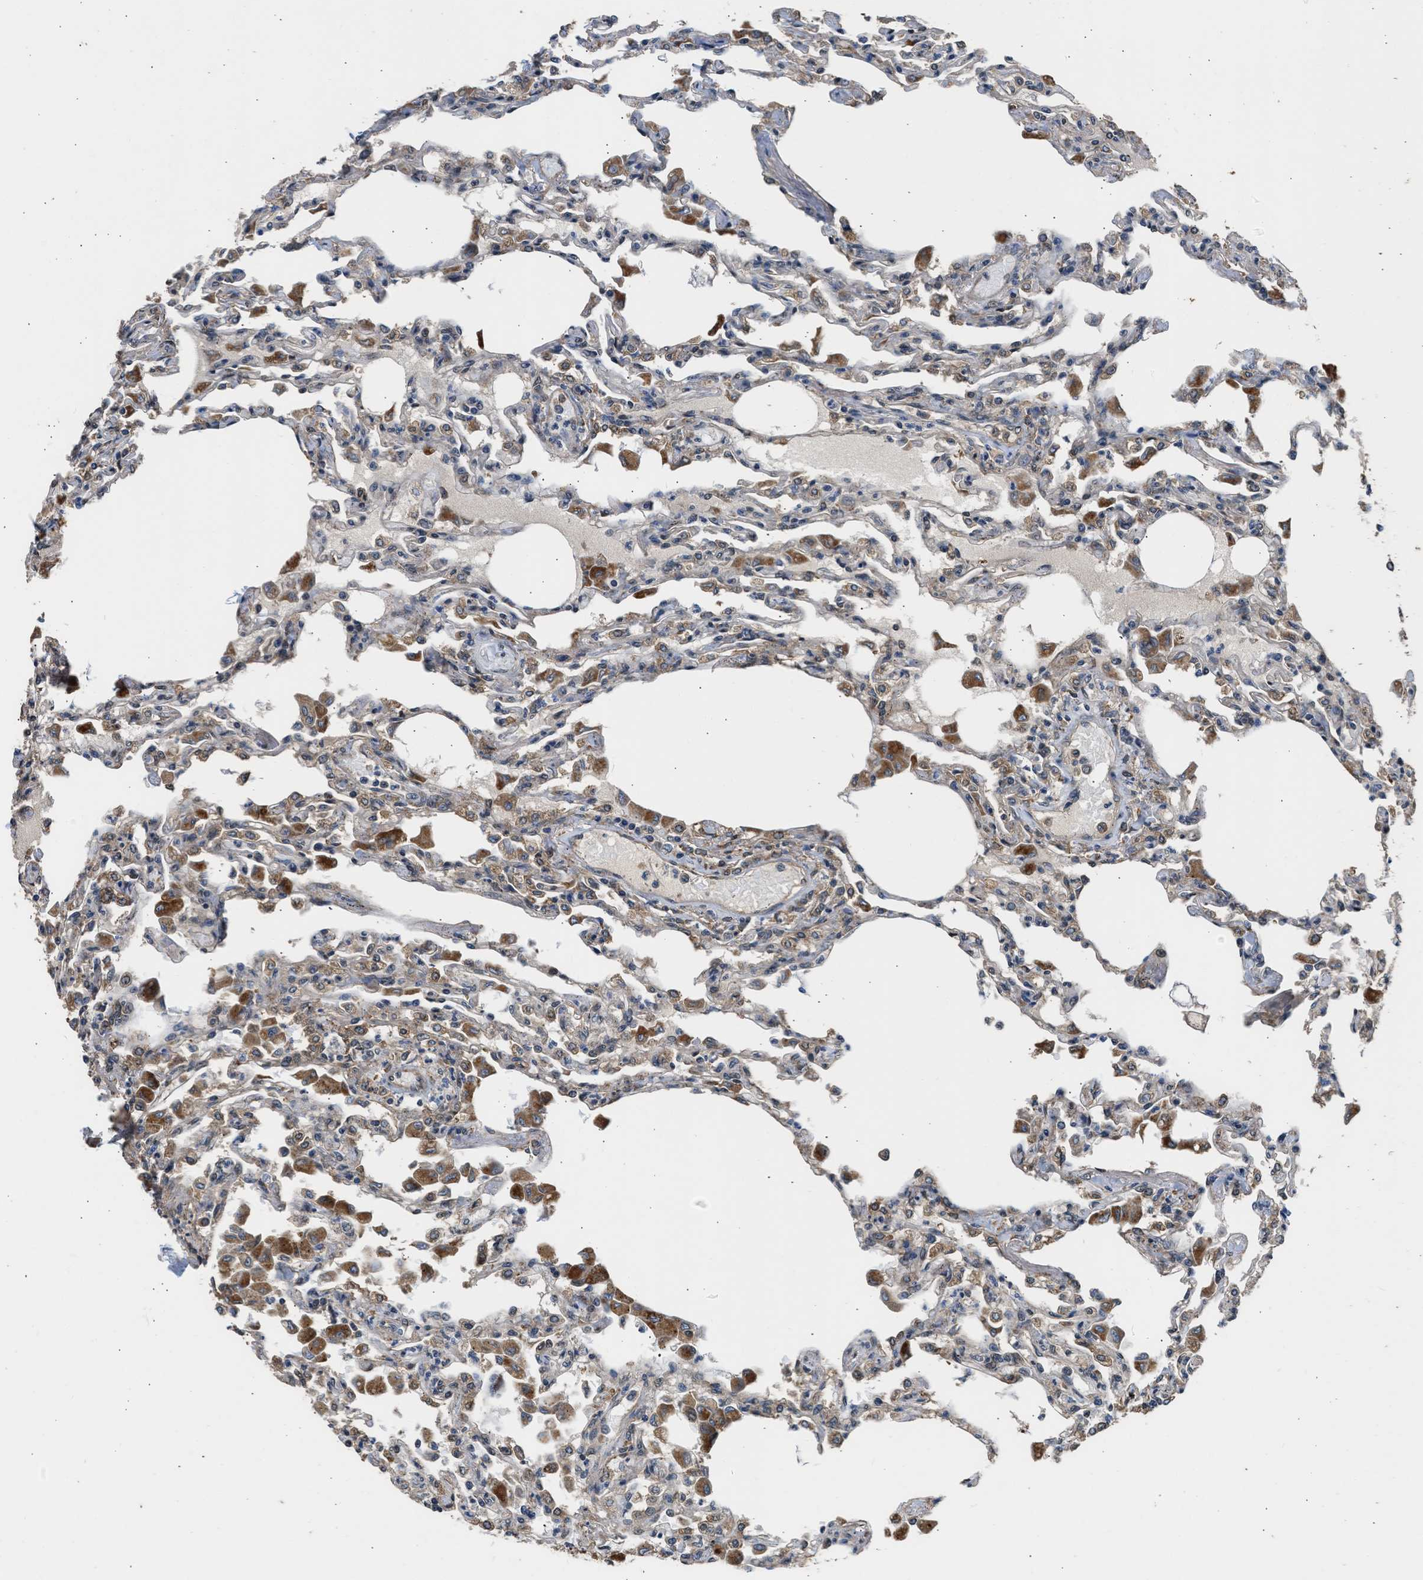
{"staining": {"intensity": "strong", "quantity": "25%-75%", "location": "cytoplasmic/membranous"}, "tissue": "lung", "cell_type": "Alveolar cells", "image_type": "normal", "snomed": [{"axis": "morphology", "description": "Normal tissue, NOS"}, {"axis": "topography", "description": "Bronchus"}, {"axis": "topography", "description": "Lung"}], "caption": "Protein expression by IHC demonstrates strong cytoplasmic/membranous expression in about 25%-75% of alveolar cells in unremarkable lung.", "gene": "SLC36A4", "patient": {"sex": "female", "age": 49}}